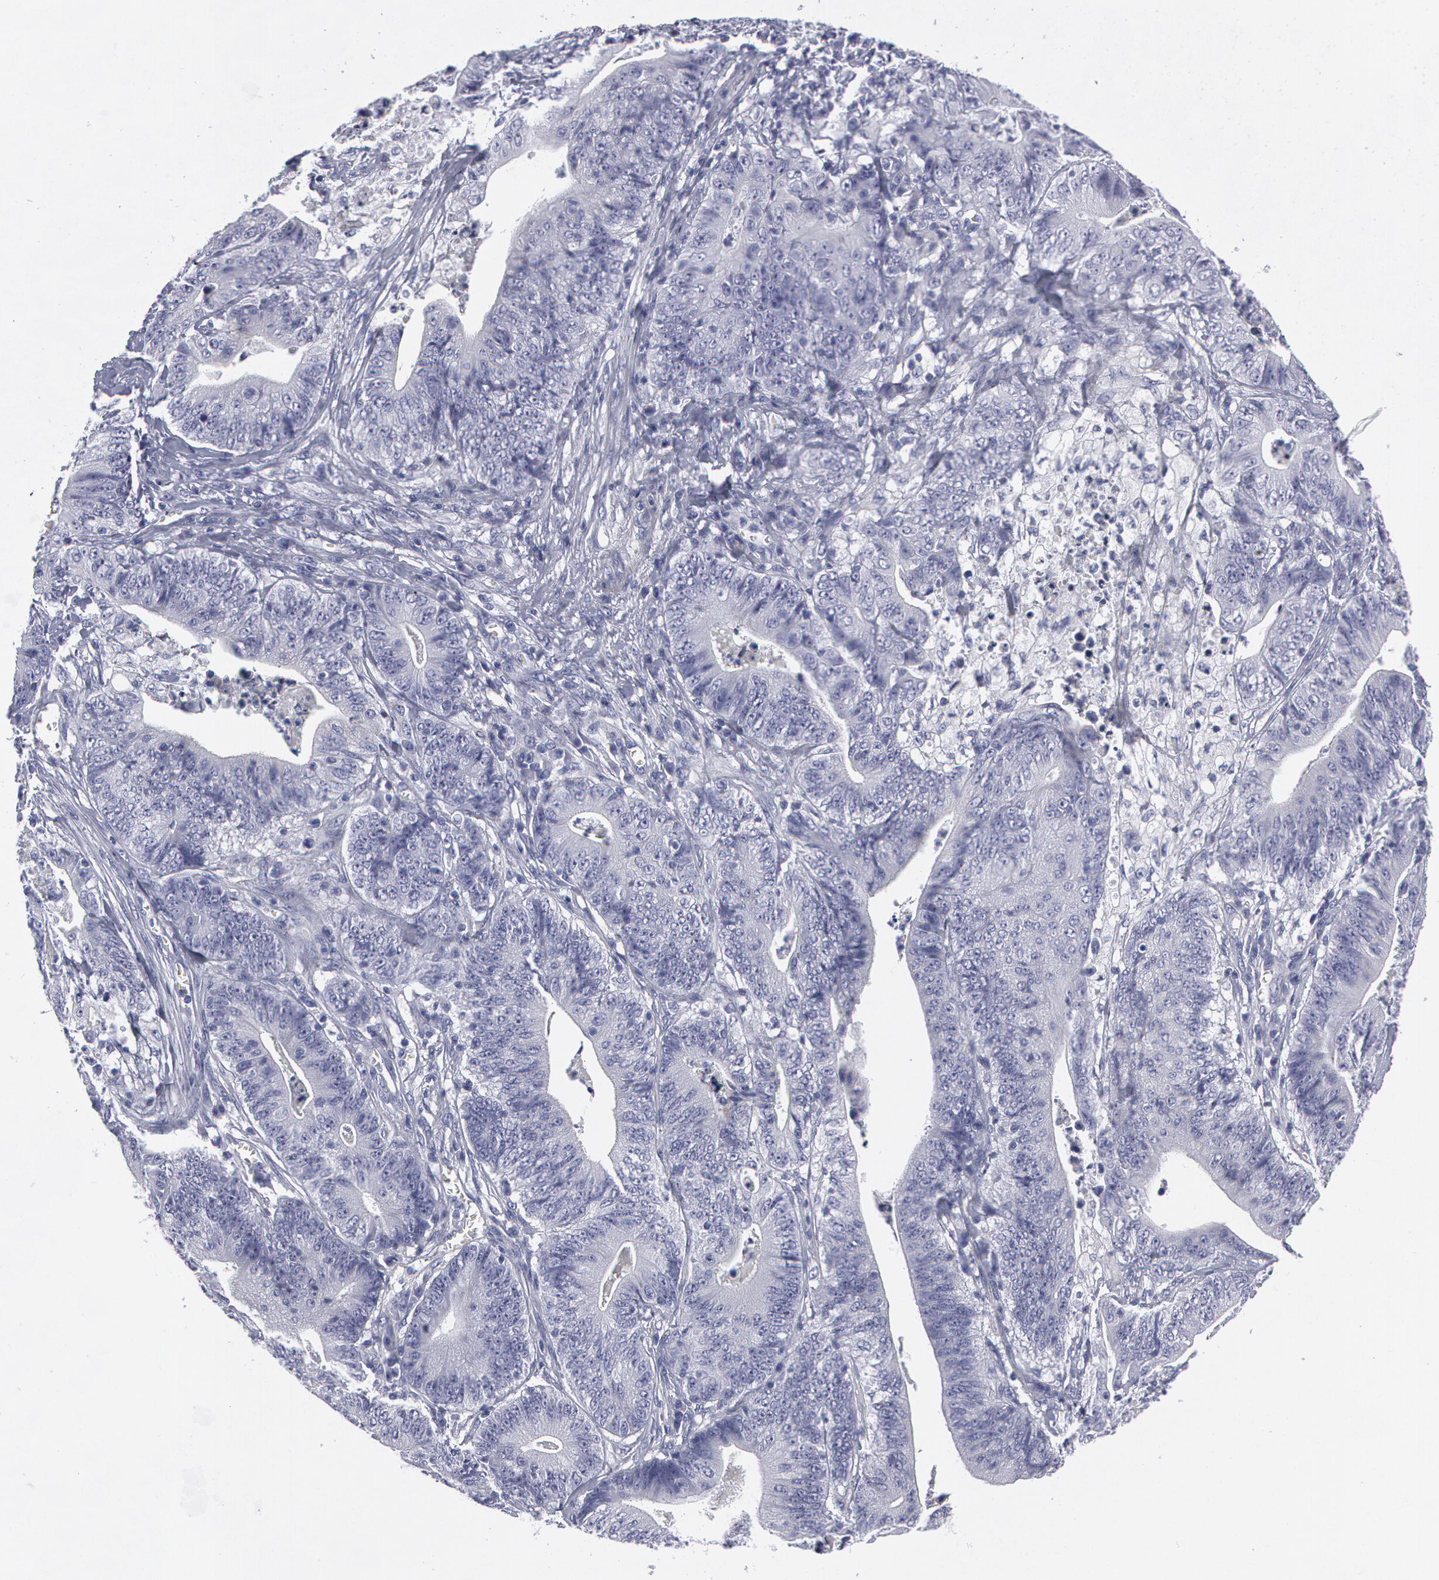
{"staining": {"intensity": "negative", "quantity": "none", "location": "none"}, "tissue": "stomach cancer", "cell_type": "Tumor cells", "image_type": "cancer", "snomed": [{"axis": "morphology", "description": "Adenocarcinoma, NOS"}, {"axis": "topography", "description": "Stomach, lower"}], "caption": "Stomach cancer was stained to show a protein in brown. There is no significant expression in tumor cells.", "gene": "SMC1B", "patient": {"sex": "female", "age": 86}}